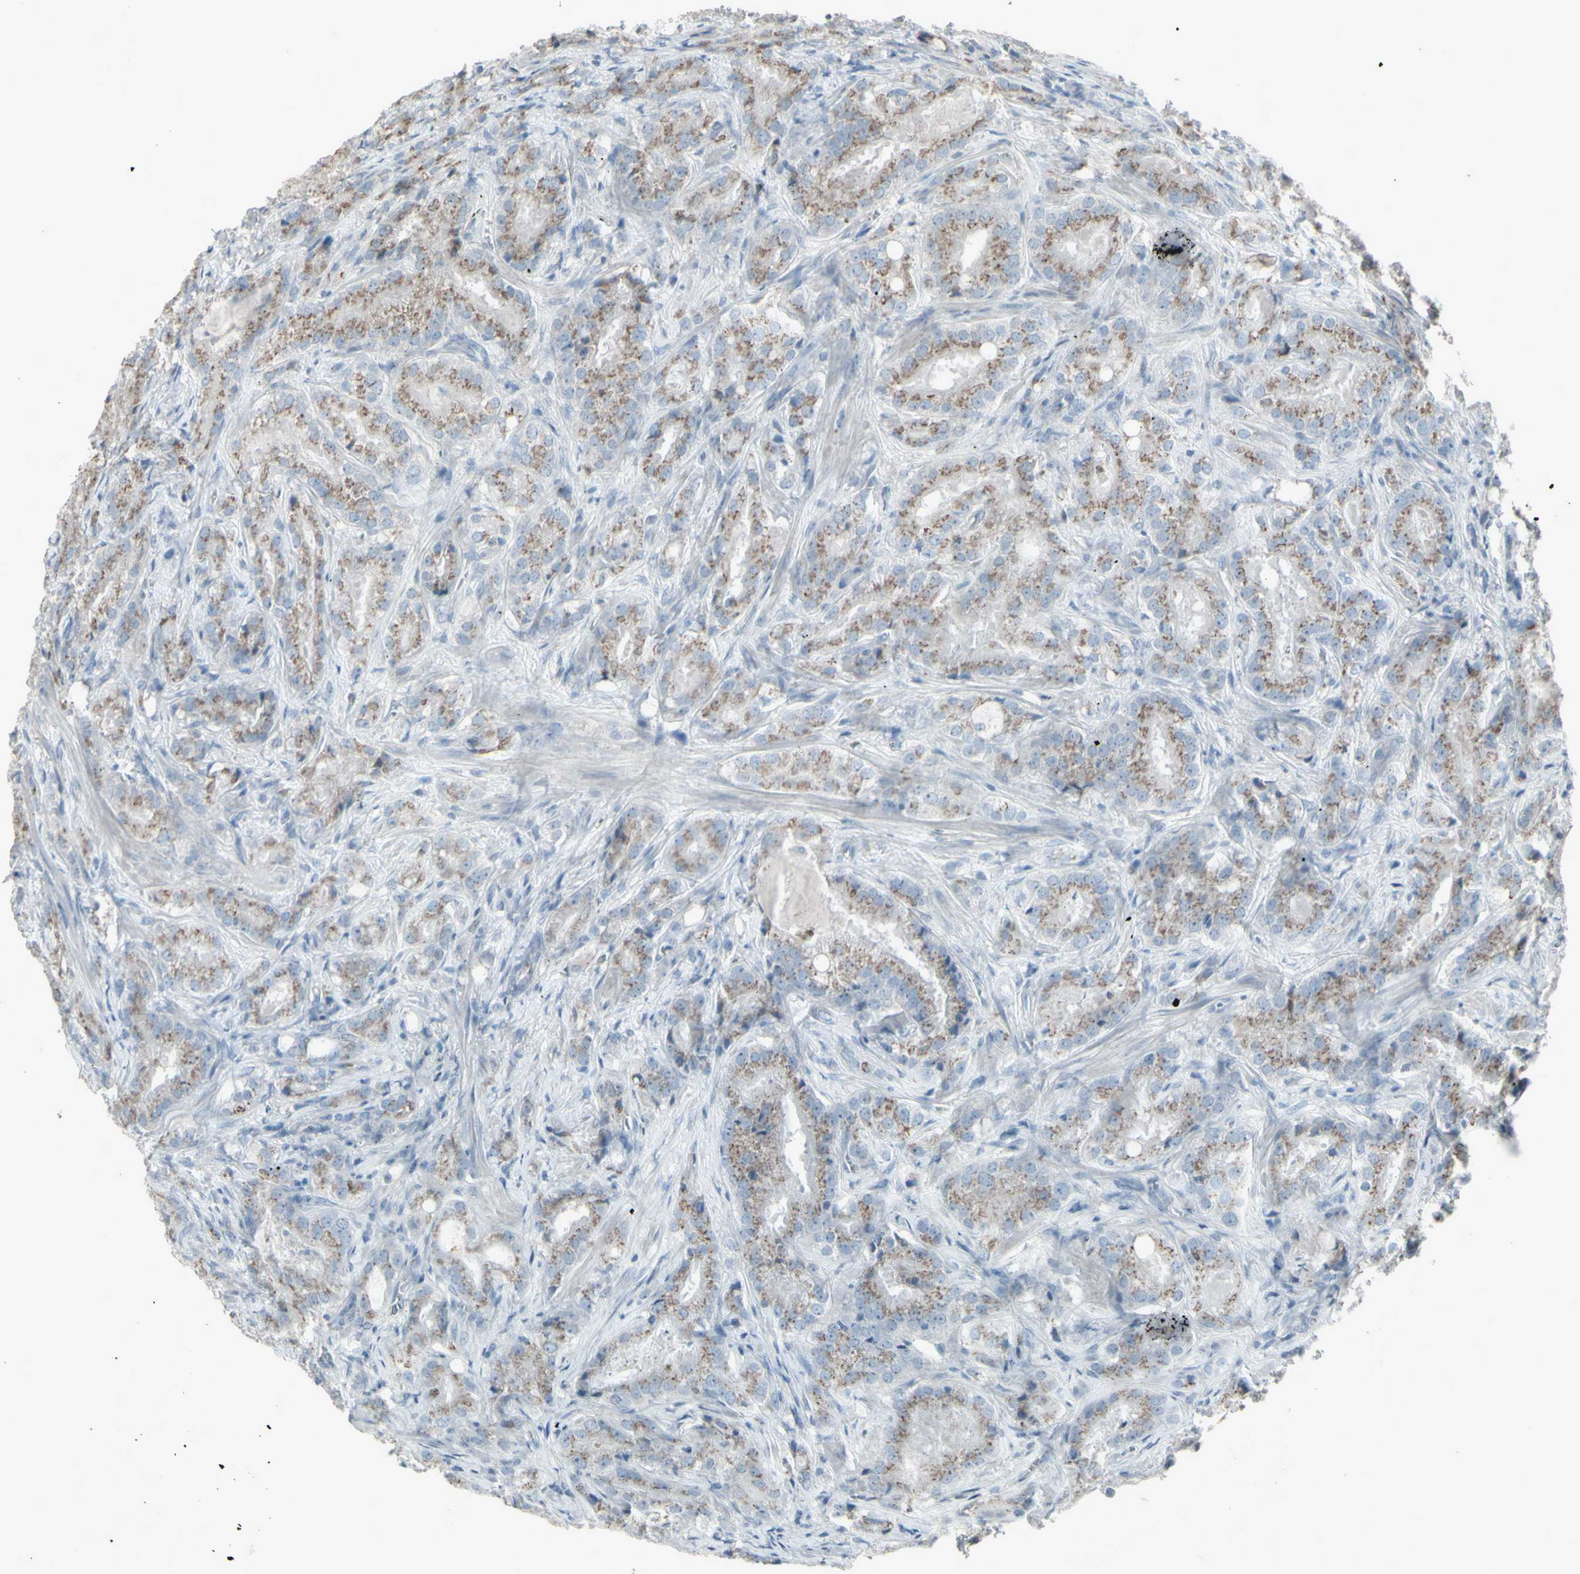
{"staining": {"intensity": "moderate", "quantity": "25%-75%", "location": "cytoplasmic/membranous"}, "tissue": "prostate cancer", "cell_type": "Tumor cells", "image_type": "cancer", "snomed": [{"axis": "morphology", "description": "Adenocarcinoma, High grade"}, {"axis": "topography", "description": "Prostate"}], "caption": "This histopathology image demonstrates IHC staining of adenocarcinoma (high-grade) (prostate), with medium moderate cytoplasmic/membranous positivity in about 25%-75% of tumor cells.", "gene": "CD79B", "patient": {"sex": "male", "age": 64}}